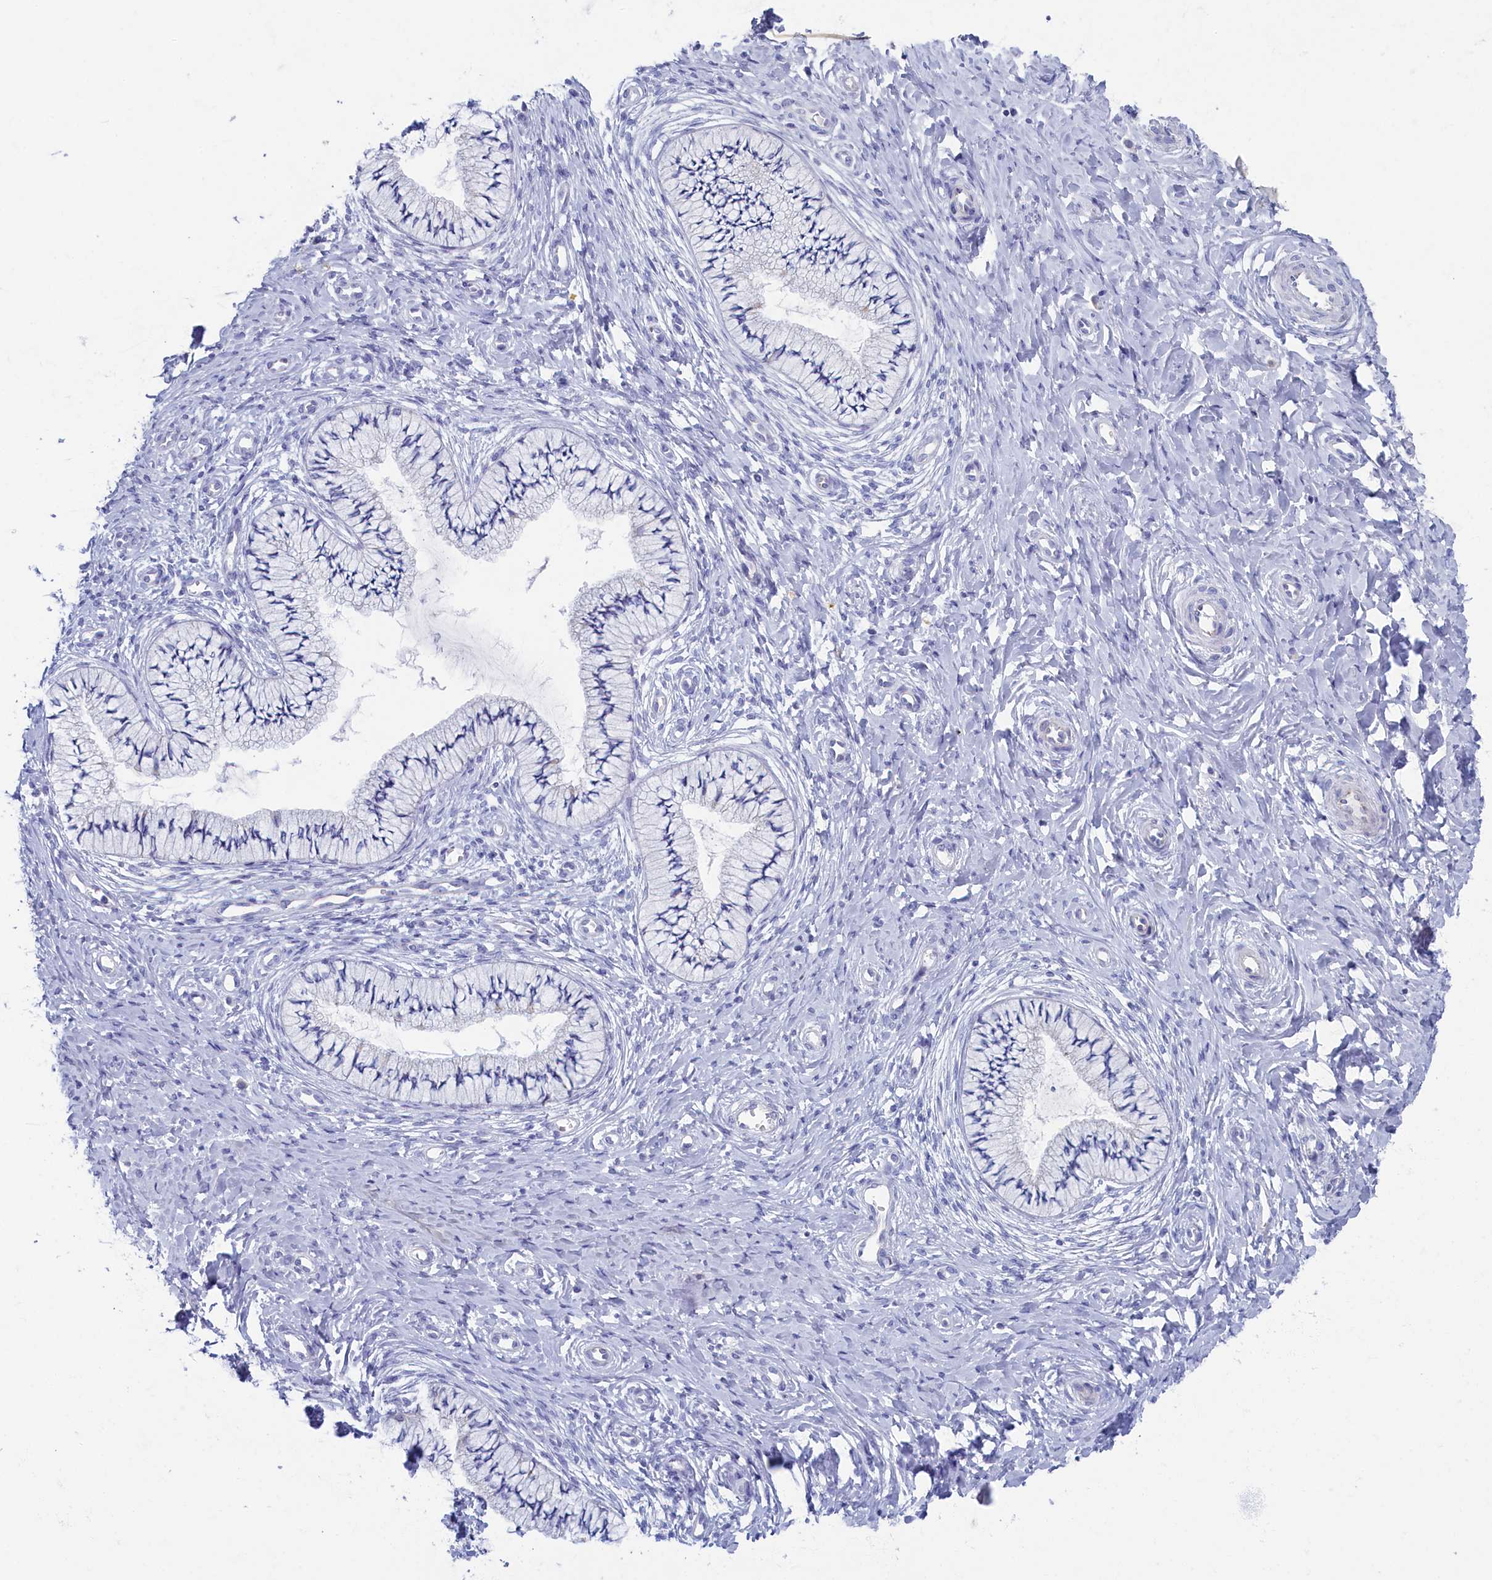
{"staining": {"intensity": "negative", "quantity": "none", "location": "none"}, "tissue": "cervix", "cell_type": "Glandular cells", "image_type": "normal", "snomed": [{"axis": "morphology", "description": "Normal tissue, NOS"}, {"axis": "topography", "description": "Cervix"}], "caption": "DAB (3,3'-diaminobenzidine) immunohistochemical staining of unremarkable cervix shows no significant positivity in glandular cells.", "gene": "OCIAD2", "patient": {"sex": "female", "age": 36}}